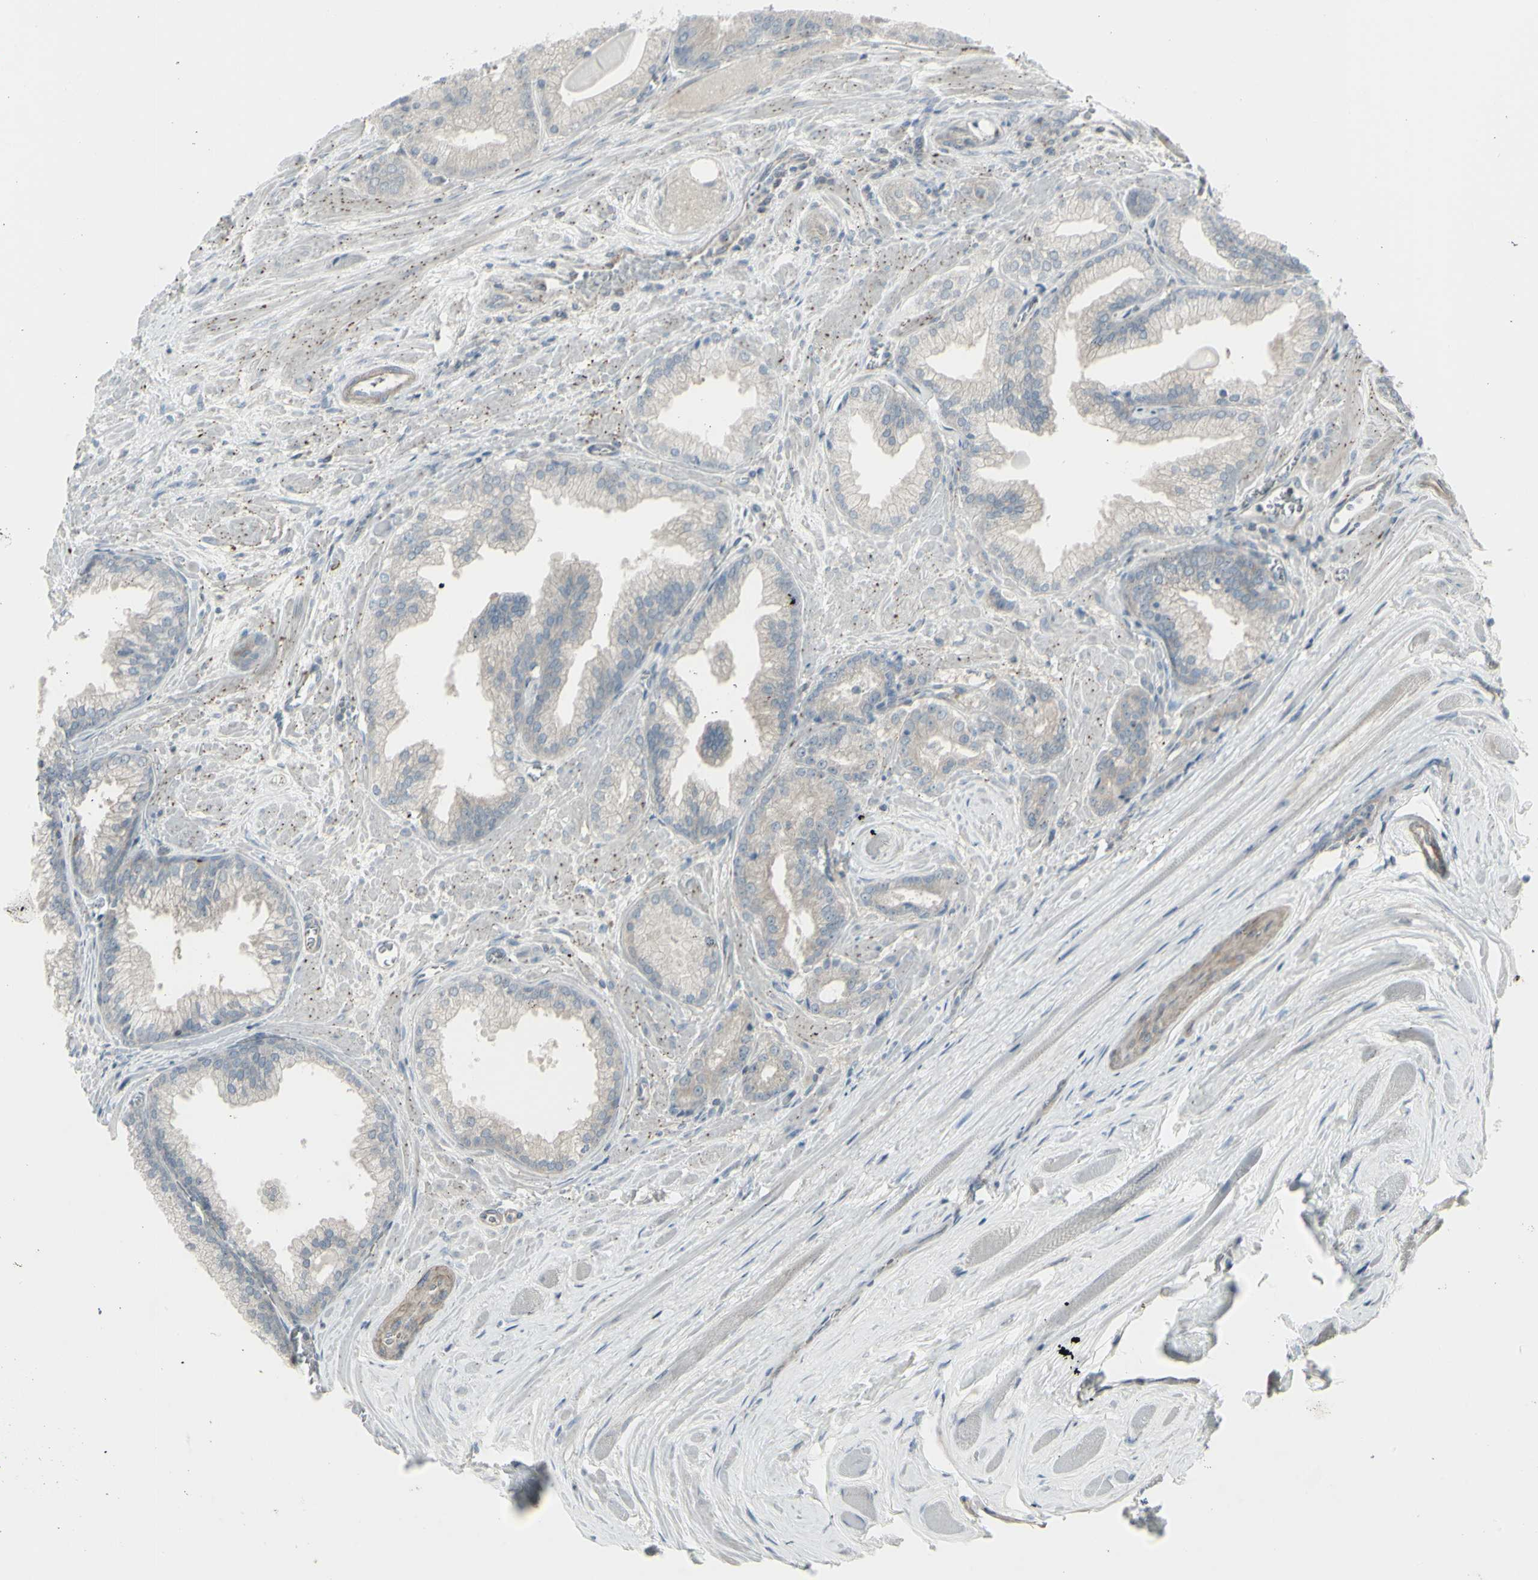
{"staining": {"intensity": "negative", "quantity": "none", "location": "none"}, "tissue": "prostate cancer", "cell_type": "Tumor cells", "image_type": "cancer", "snomed": [{"axis": "morphology", "description": "Adenocarcinoma, Low grade"}, {"axis": "topography", "description": "Prostate"}], "caption": "Immunohistochemistry (IHC) of human prostate low-grade adenocarcinoma displays no positivity in tumor cells. Nuclei are stained in blue.", "gene": "GALNT6", "patient": {"sex": "male", "age": 59}}